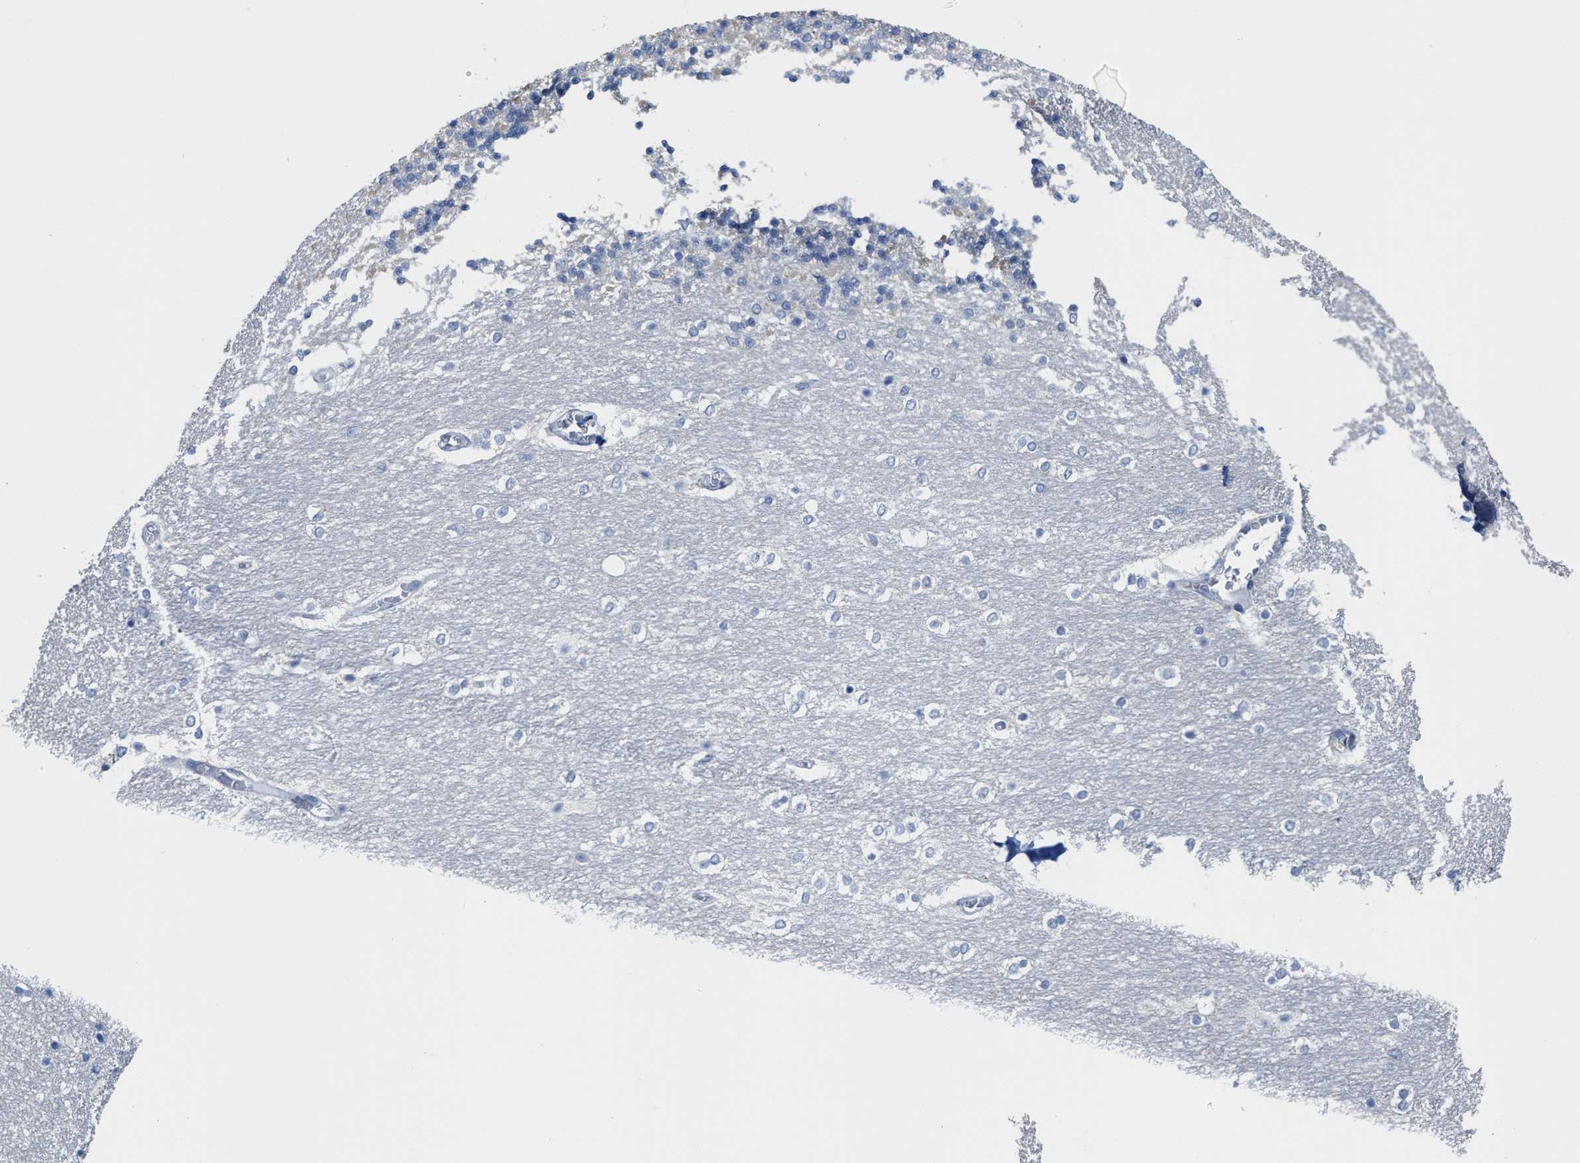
{"staining": {"intensity": "negative", "quantity": "none", "location": "none"}, "tissue": "cerebellum", "cell_type": "Cells in granular layer", "image_type": "normal", "snomed": [{"axis": "morphology", "description": "Normal tissue, NOS"}, {"axis": "topography", "description": "Cerebellum"}], "caption": "High magnification brightfield microscopy of normal cerebellum stained with DAB (brown) and counterstained with hematoxylin (blue): cells in granular layer show no significant positivity. The staining is performed using DAB brown chromogen with nuclei counter-stained in using hematoxylin.", "gene": "RYR2", "patient": {"sex": "female", "age": 54}}